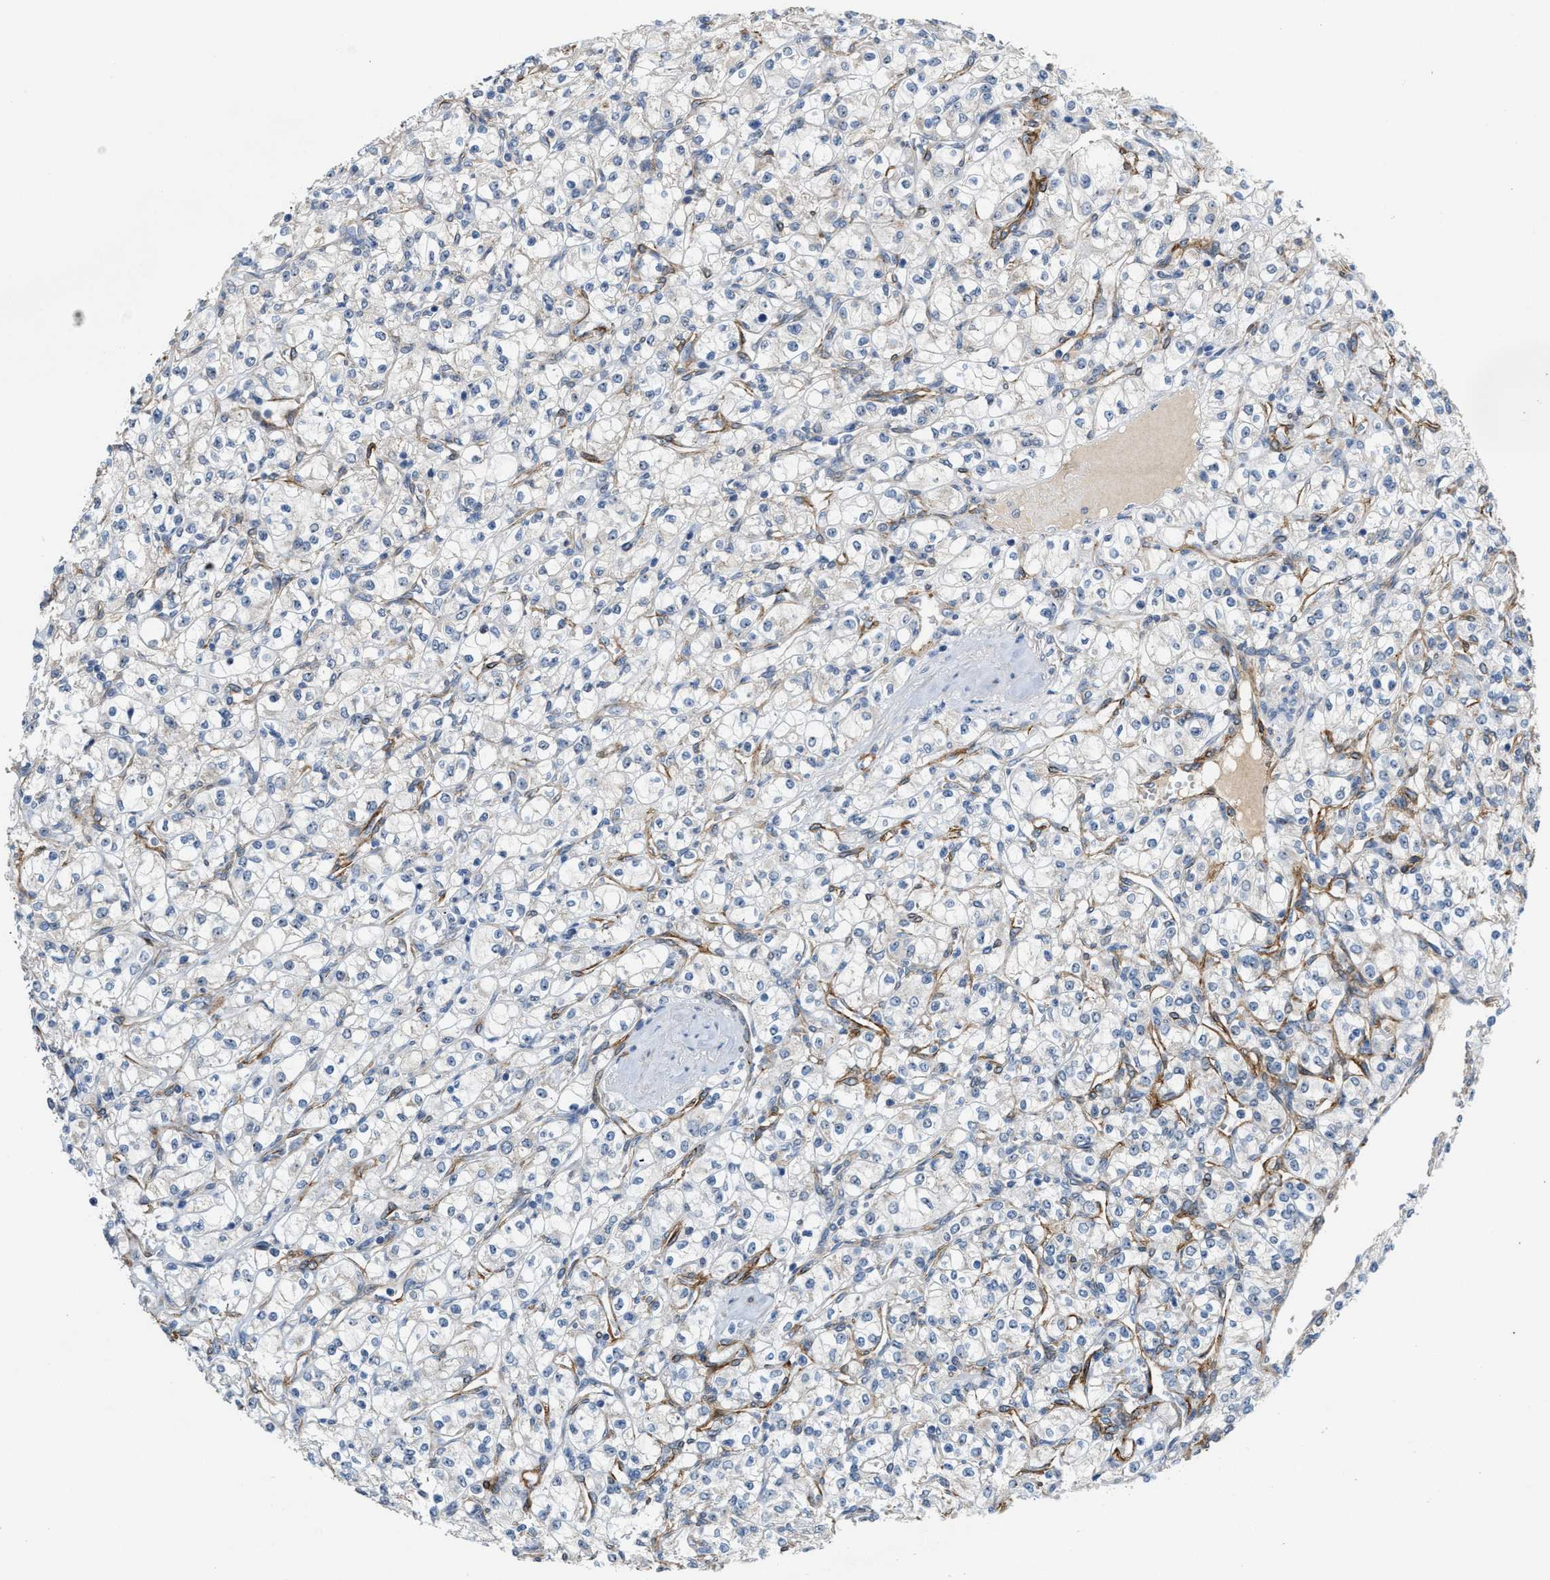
{"staining": {"intensity": "negative", "quantity": "none", "location": "none"}, "tissue": "renal cancer", "cell_type": "Tumor cells", "image_type": "cancer", "snomed": [{"axis": "morphology", "description": "Adenocarcinoma, NOS"}, {"axis": "topography", "description": "Kidney"}], "caption": "IHC of renal cancer reveals no positivity in tumor cells.", "gene": "ZNF783", "patient": {"sex": "male", "age": 77}}